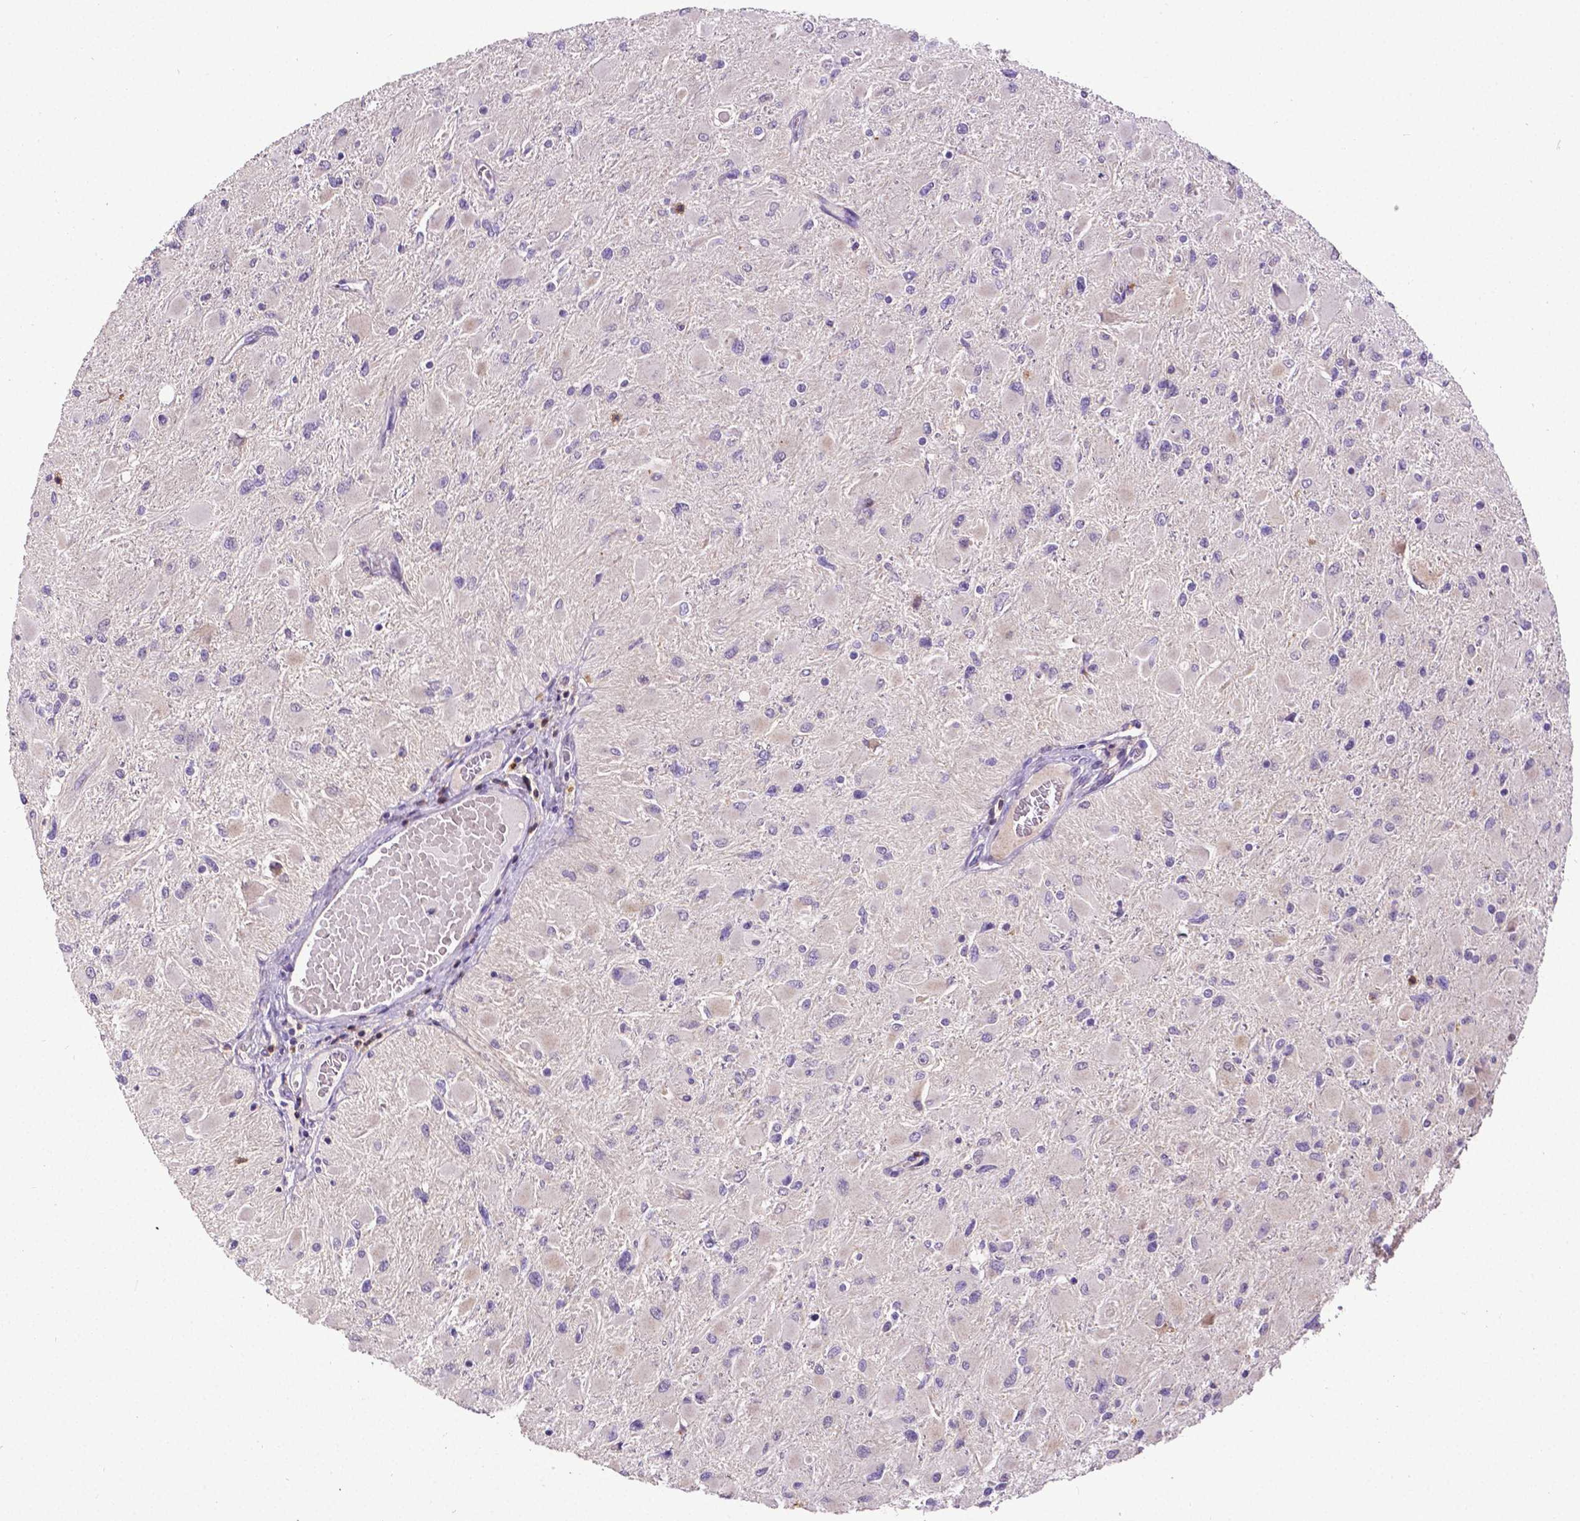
{"staining": {"intensity": "negative", "quantity": "none", "location": "none"}, "tissue": "glioma", "cell_type": "Tumor cells", "image_type": "cancer", "snomed": [{"axis": "morphology", "description": "Glioma, malignant, High grade"}, {"axis": "topography", "description": "Cerebral cortex"}], "caption": "Immunohistochemistry (IHC) of high-grade glioma (malignant) reveals no positivity in tumor cells.", "gene": "CD4", "patient": {"sex": "female", "age": 36}}